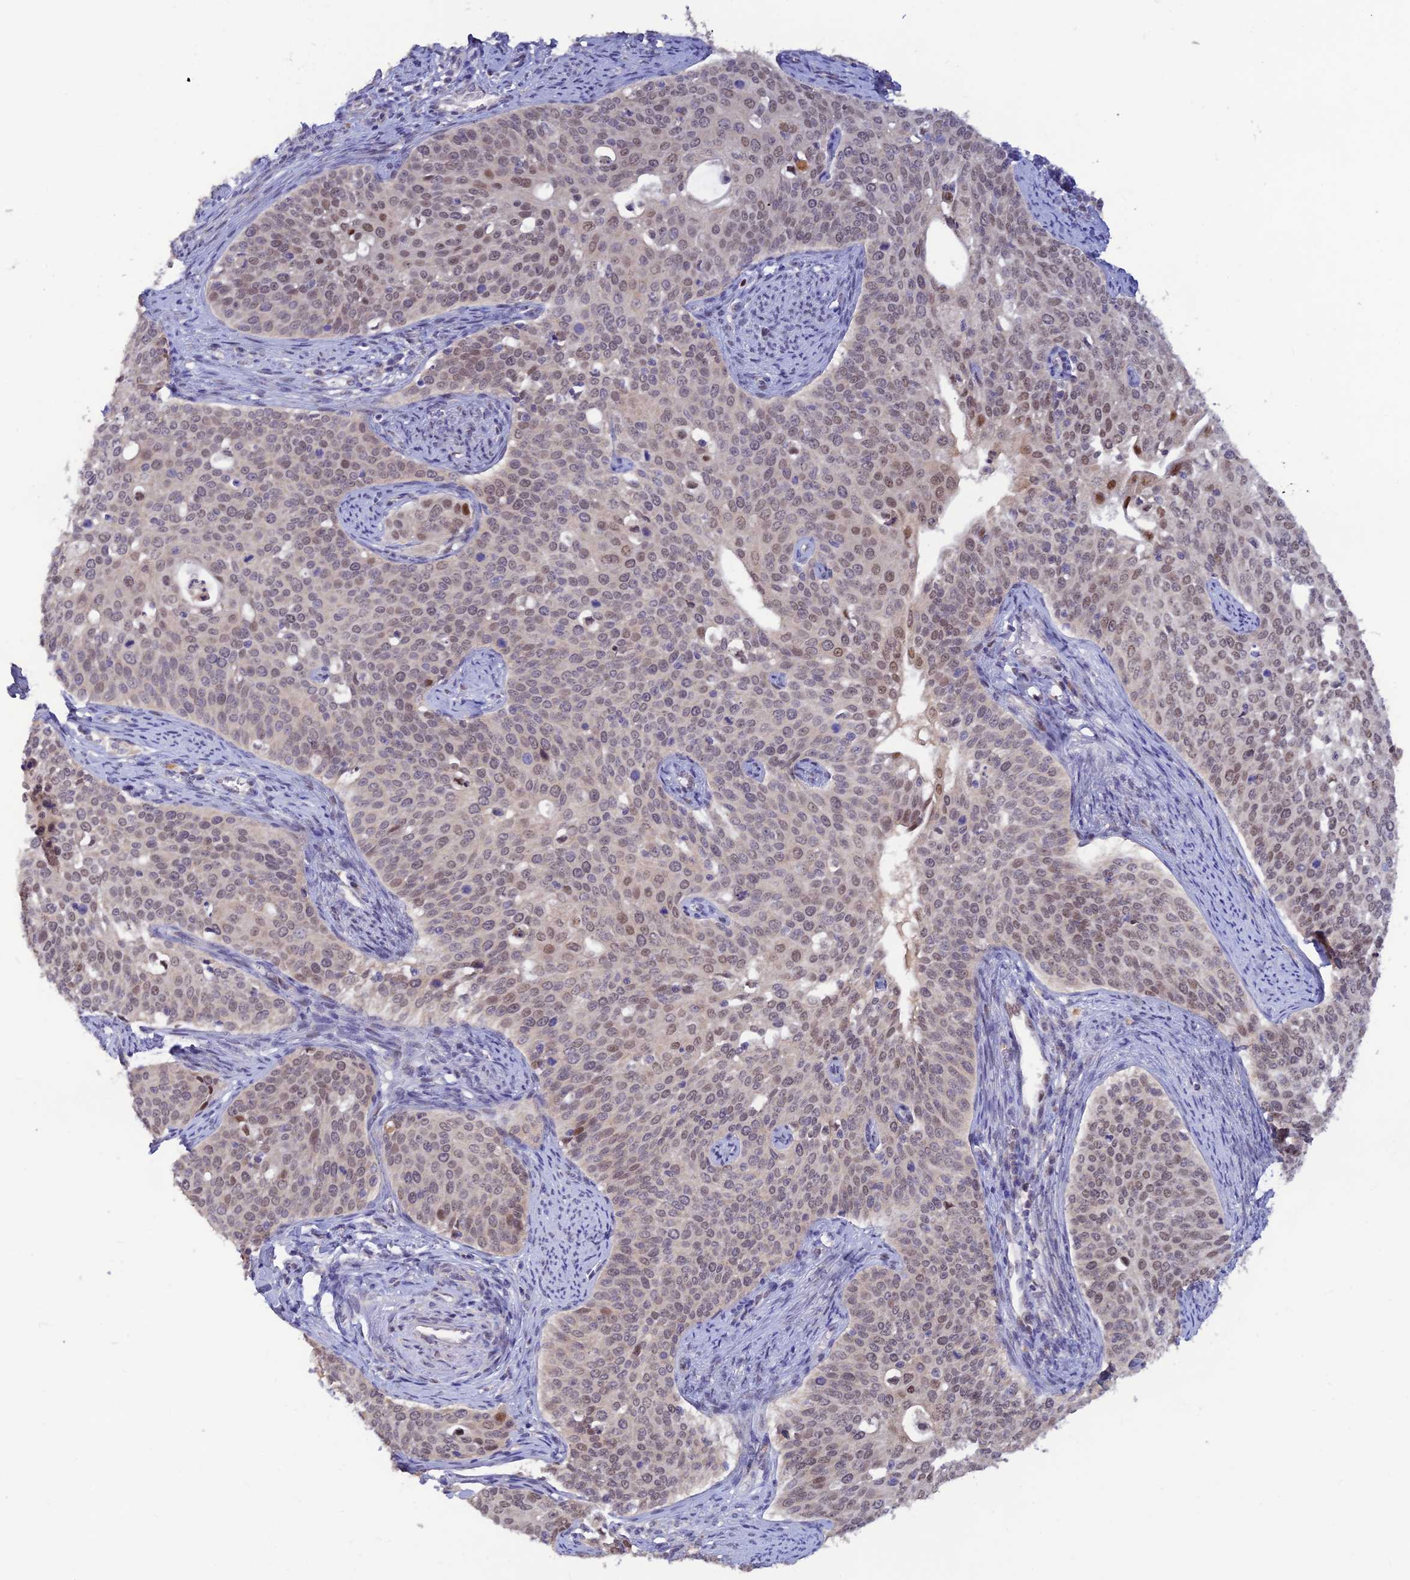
{"staining": {"intensity": "weak", "quantity": ">75%", "location": "nuclear"}, "tissue": "cervical cancer", "cell_type": "Tumor cells", "image_type": "cancer", "snomed": [{"axis": "morphology", "description": "Squamous cell carcinoma, NOS"}, {"axis": "topography", "description": "Cervix"}], "caption": "IHC (DAB) staining of cervical cancer (squamous cell carcinoma) reveals weak nuclear protein positivity in about >75% of tumor cells.", "gene": "FASTKD5", "patient": {"sex": "female", "age": 44}}